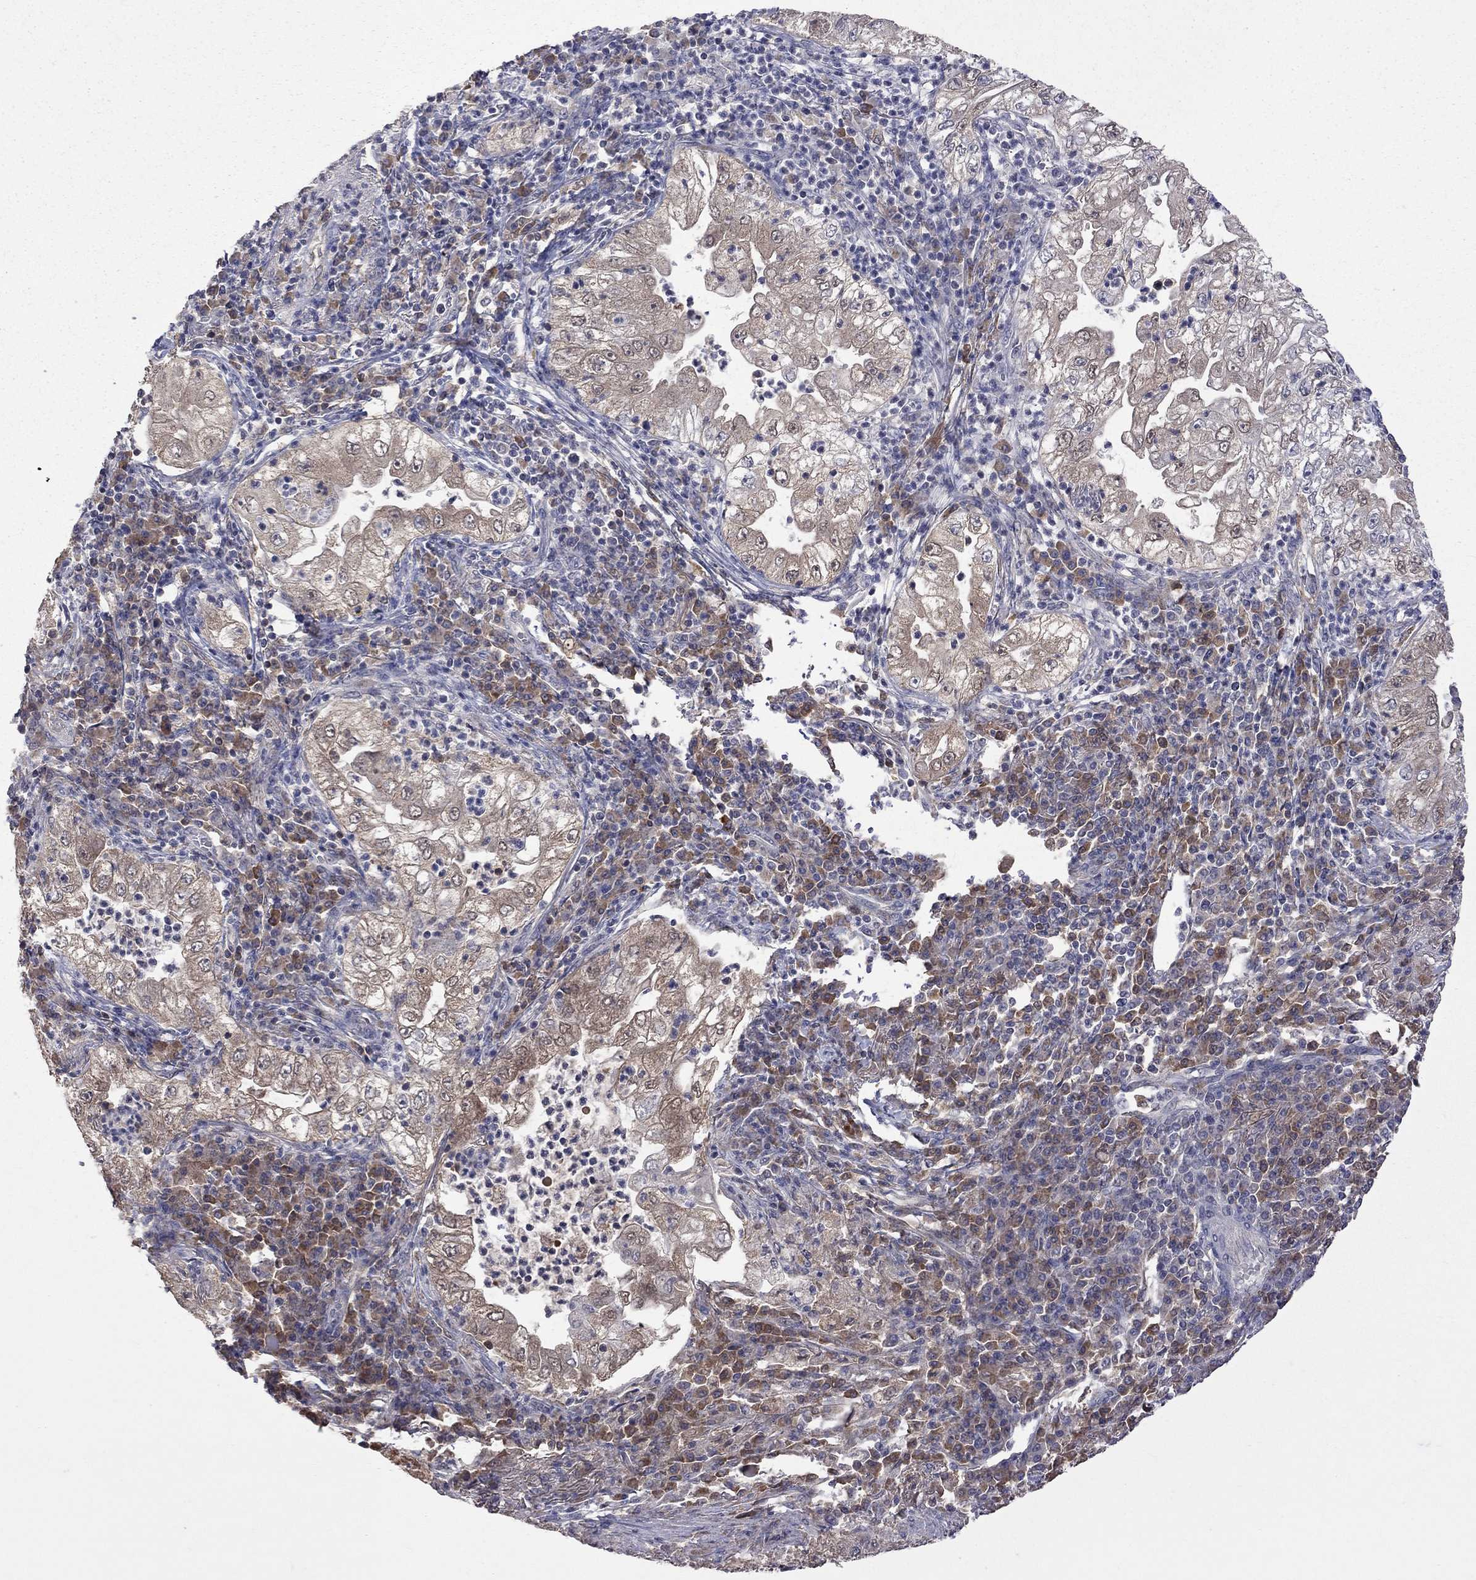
{"staining": {"intensity": "moderate", "quantity": "25%-75%", "location": "cytoplasmic/membranous"}, "tissue": "lung cancer", "cell_type": "Tumor cells", "image_type": "cancer", "snomed": [{"axis": "morphology", "description": "Adenocarcinoma, NOS"}, {"axis": "topography", "description": "Lung"}], "caption": "Immunohistochemical staining of human lung cancer shows medium levels of moderate cytoplasmic/membranous staining in about 25%-75% of tumor cells.", "gene": "HTR6", "patient": {"sex": "female", "age": 73}}